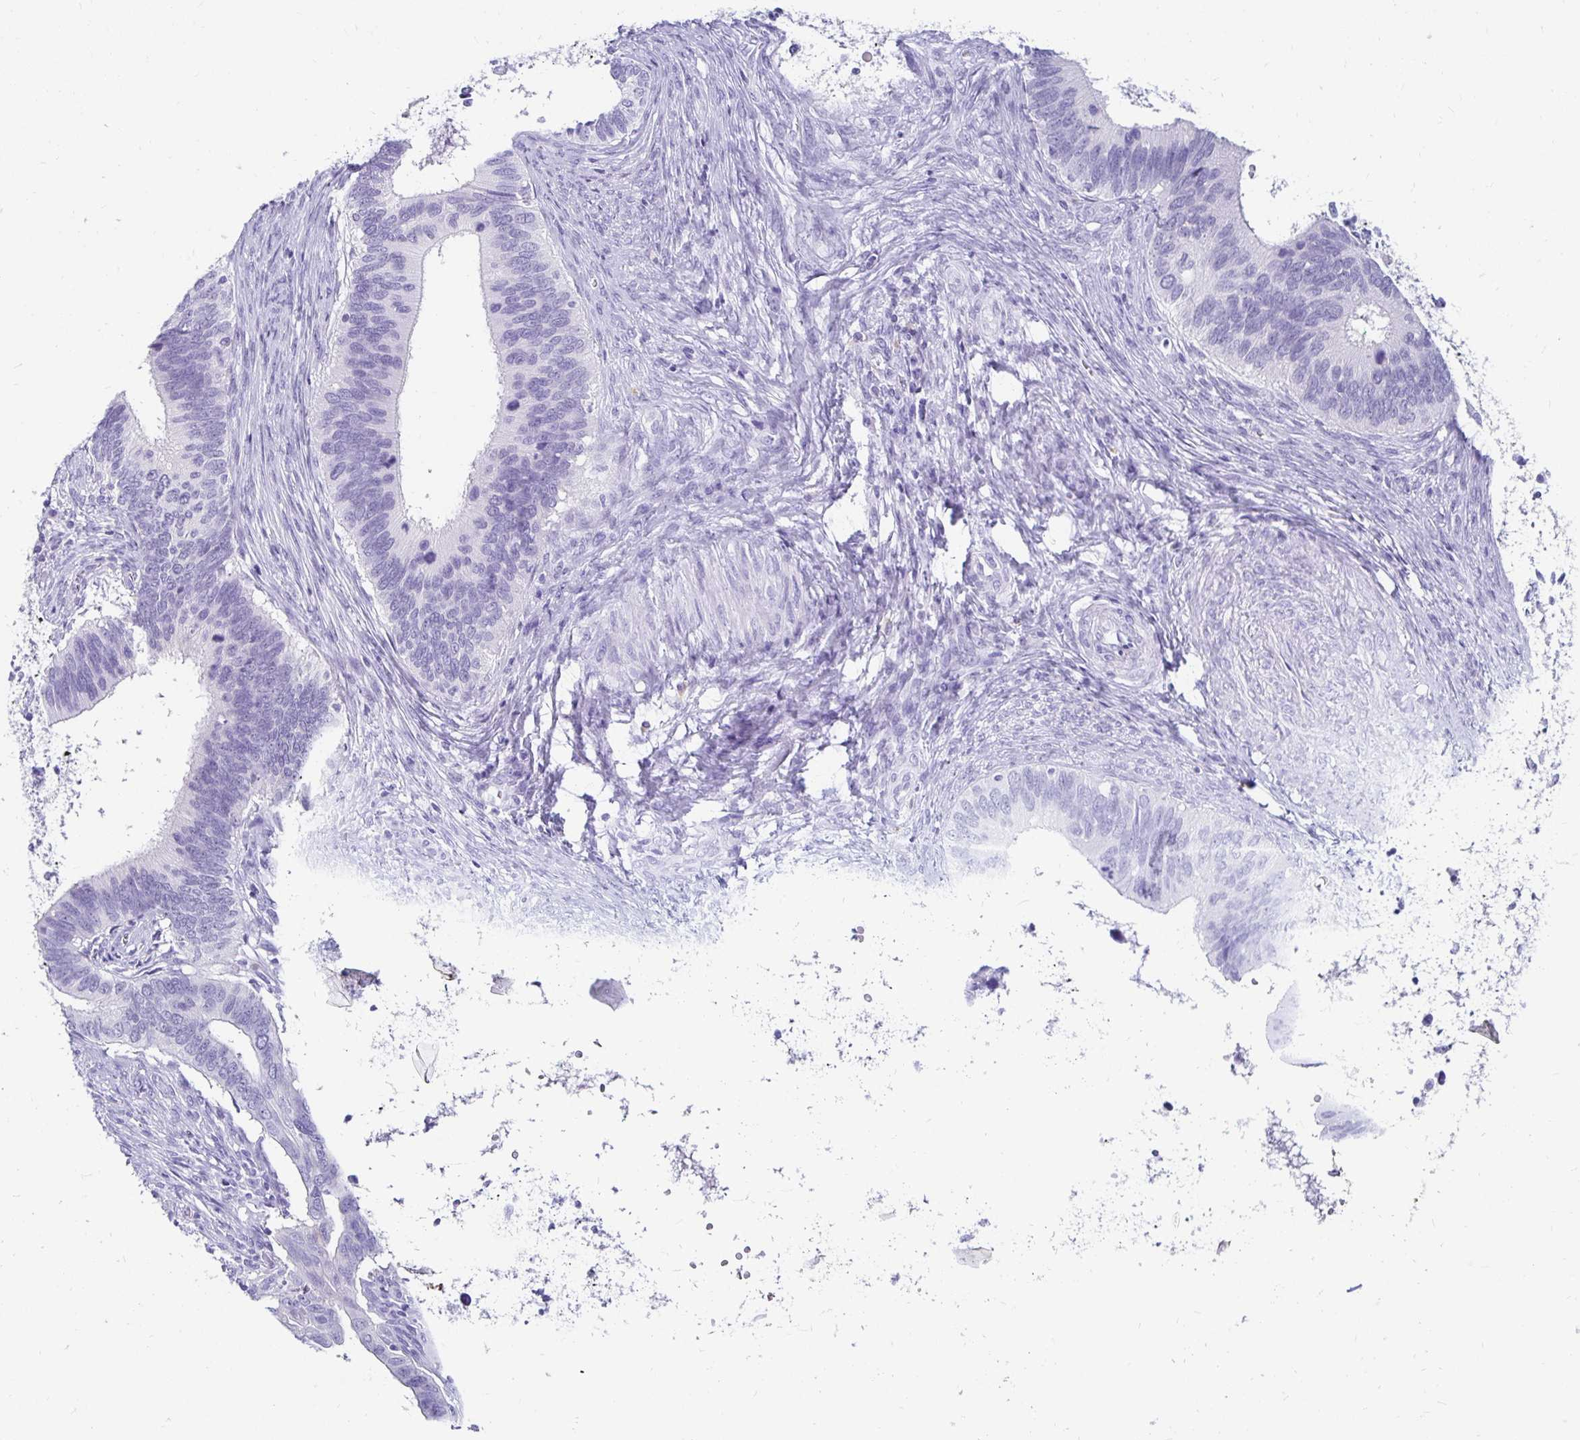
{"staining": {"intensity": "negative", "quantity": "none", "location": "none"}, "tissue": "cervical cancer", "cell_type": "Tumor cells", "image_type": "cancer", "snomed": [{"axis": "morphology", "description": "Adenocarcinoma, NOS"}, {"axis": "topography", "description": "Cervix"}], "caption": "DAB immunohistochemical staining of cervical adenocarcinoma shows no significant expression in tumor cells. (DAB immunohistochemistry (IHC) visualized using brightfield microscopy, high magnification).", "gene": "CST6", "patient": {"sex": "female", "age": 42}}